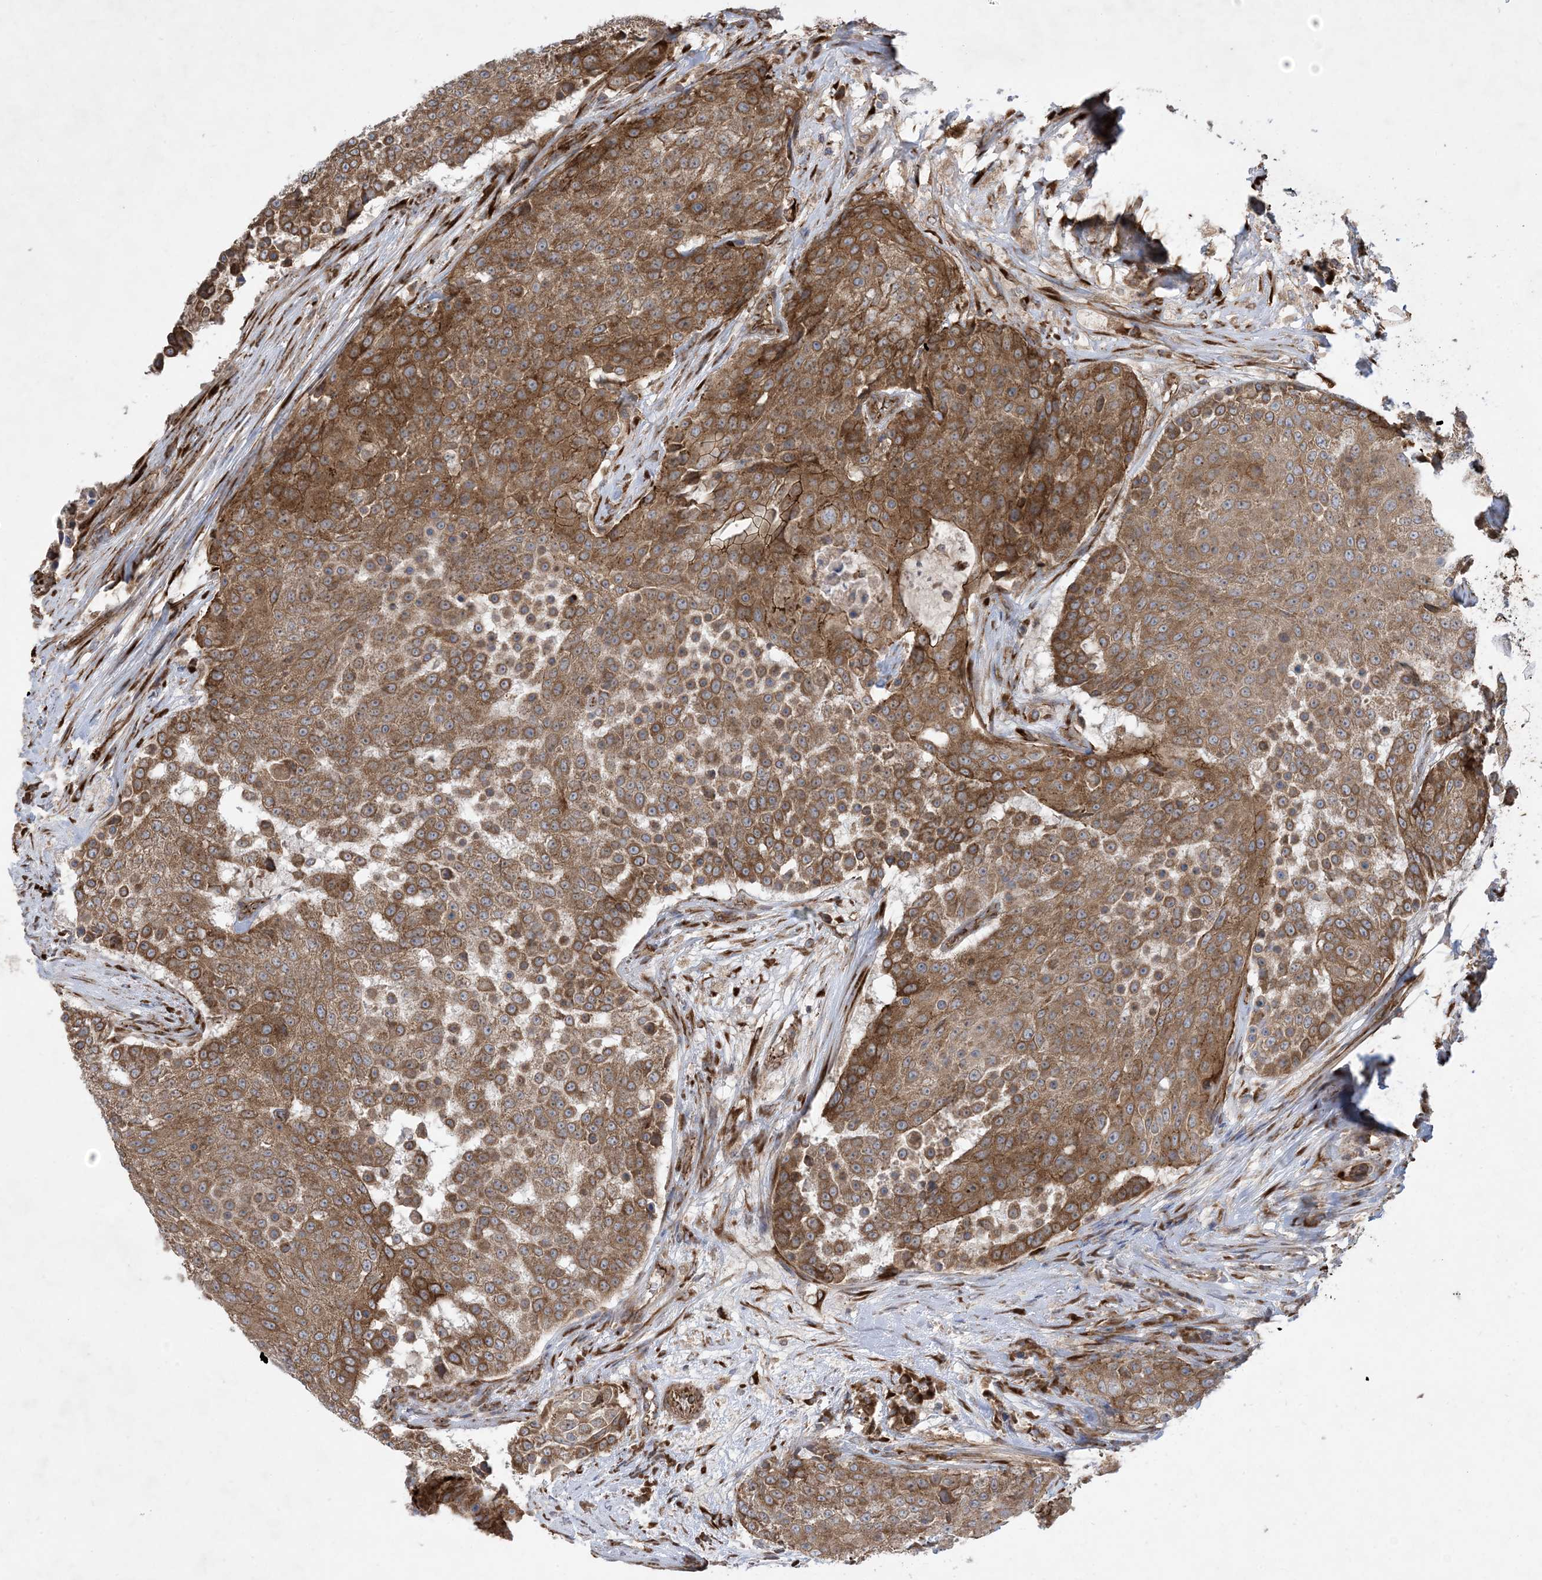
{"staining": {"intensity": "moderate", "quantity": ">75%", "location": "cytoplasmic/membranous"}, "tissue": "urothelial cancer", "cell_type": "Tumor cells", "image_type": "cancer", "snomed": [{"axis": "morphology", "description": "Urothelial carcinoma, High grade"}, {"axis": "topography", "description": "Urinary bladder"}], "caption": "Immunohistochemistry (IHC) (DAB (3,3'-diaminobenzidine)) staining of urothelial carcinoma (high-grade) displays moderate cytoplasmic/membranous protein expression in about >75% of tumor cells. (DAB (3,3'-diaminobenzidine) = brown stain, brightfield microscopy at high magnification).", "gene": "OTOP1", "patient": {"sex": "female", "age": 63}}